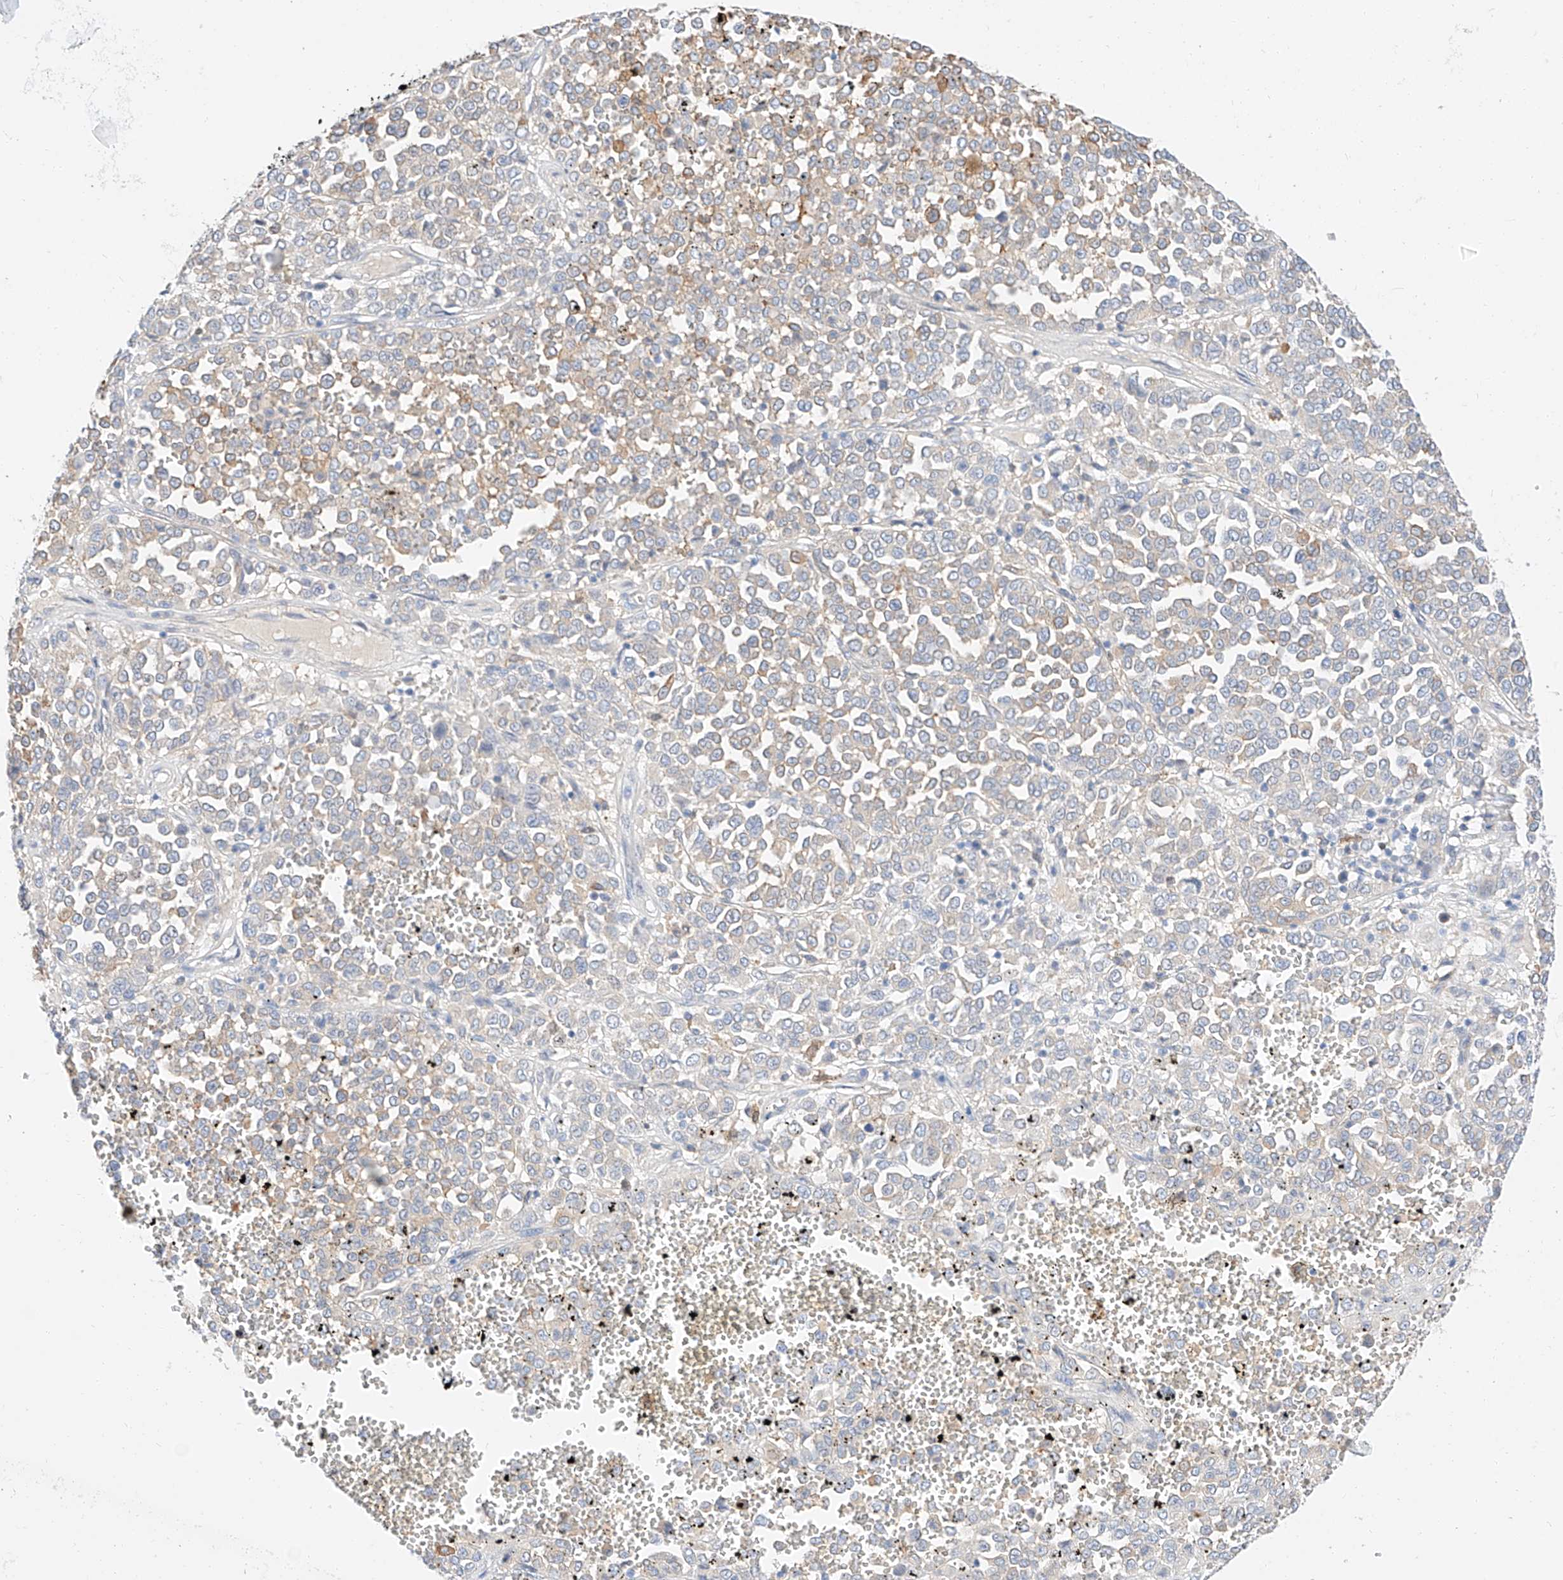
{"staining": {"intensity": "weak", "quantity": "<25%", "location": "cytoplasmic/membranous"}, "tissue": "melanoma", "cell_type": "Tumor cells", "image_type": "cancer", "snomed": [{"axis": "morphology", "description": "Malignant melanoma, Metastatic site"}, {"axis": "topography", "description": "Pancreas"}], "caption": "Malignant melanoma (metastatic site) stained for a protein using immunohistochemistry (IHC) demonstrates no expression tumor cells.", "gene": "MAP7", "patient": {"sex": "female", "age": 30}}